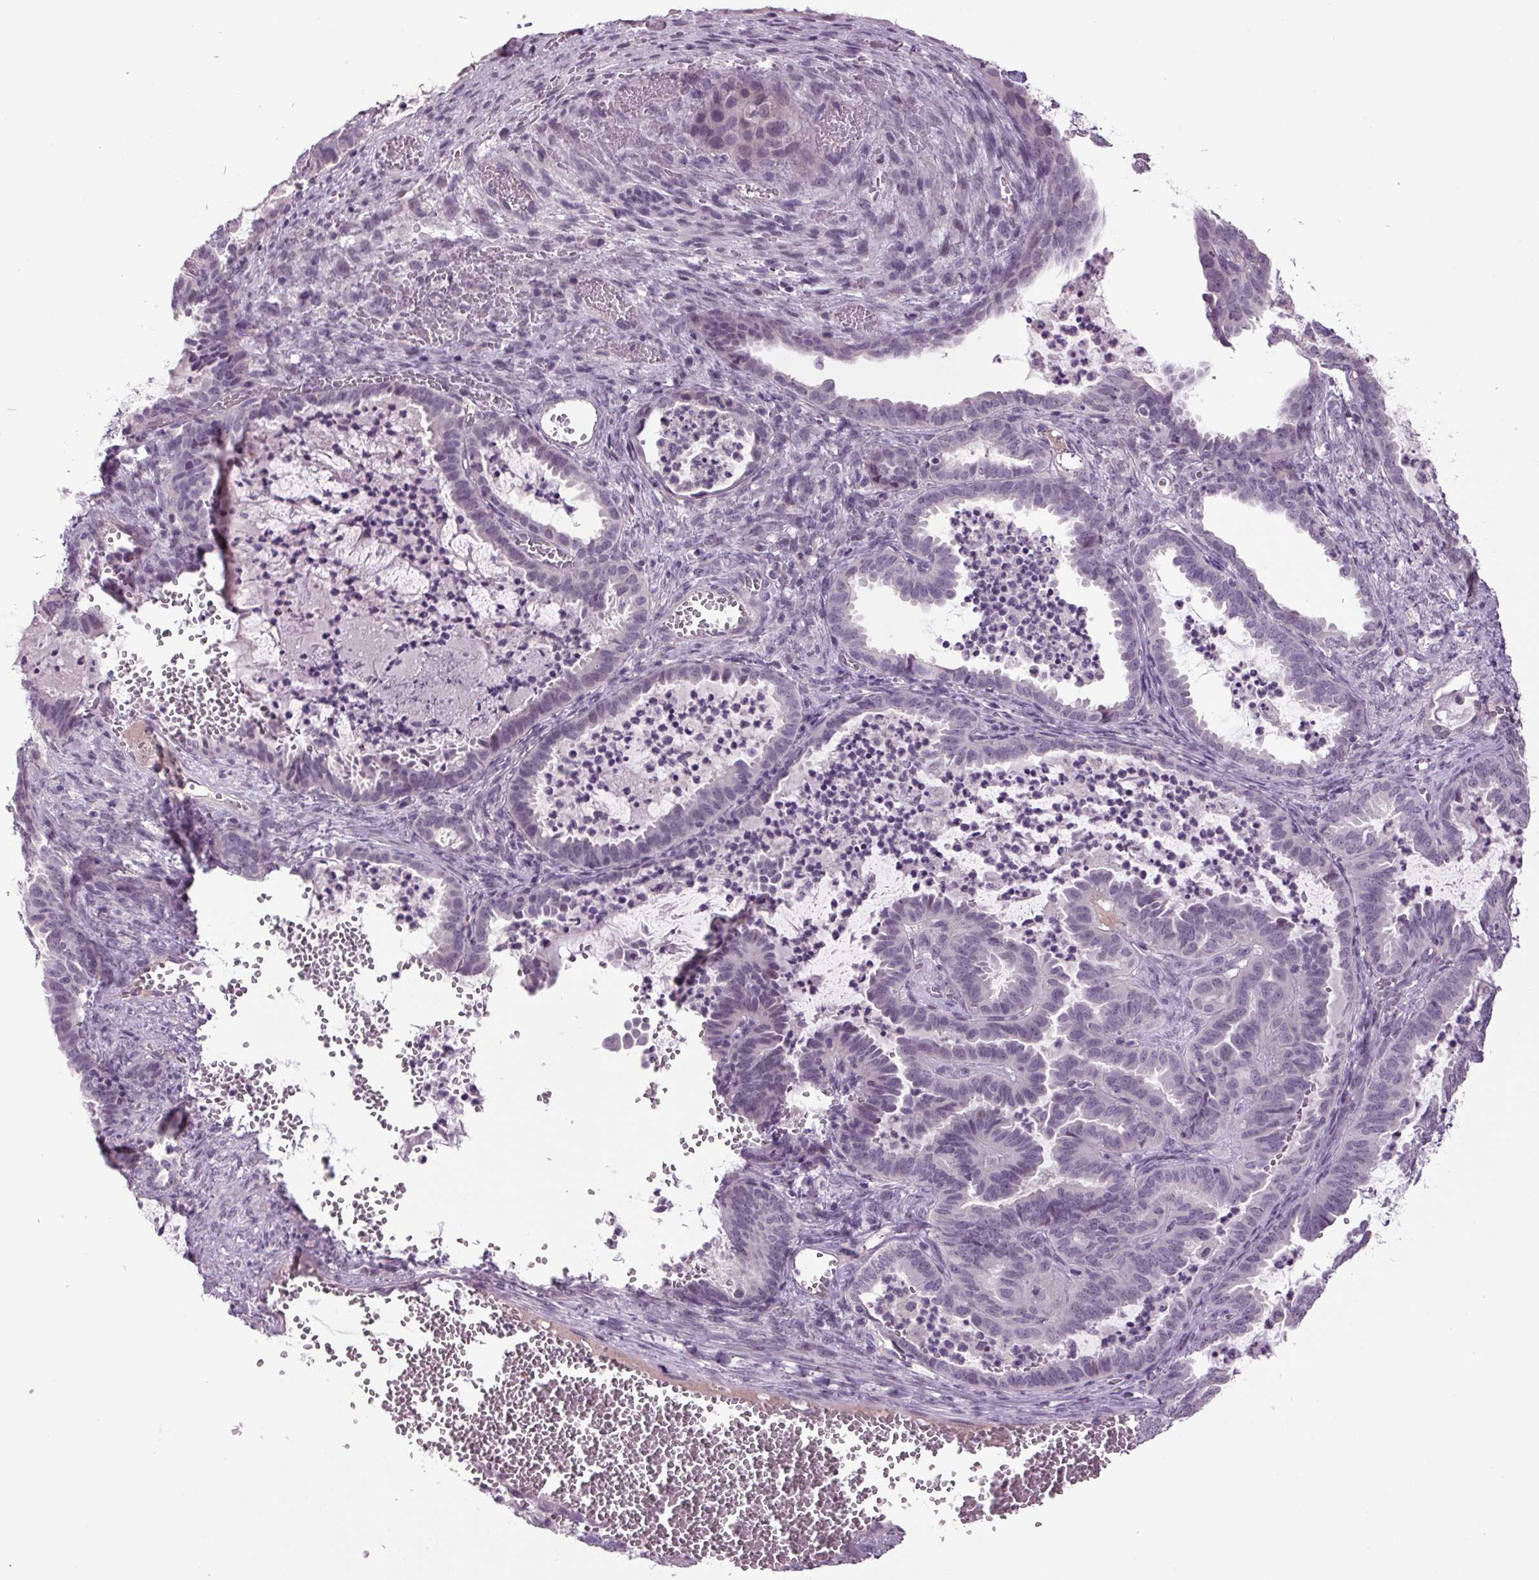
{"staining": {"intensity": "negative", "quantity": "none", "location": "none"}, "tissue": "ovarian cancer", "cell_type": "Tumor cells", "image_type": "cancer", "snomed": [{"axis": "morphology", "description": "Carcinoma, endometroid"}, {"axis": "topography", "description": "Ovary"}], "caption": "Ovarian cancer (endometroid carcinoma) stained for a protein using IHC reveals no expression tumor cells.", "gene": "C2orf16", "patient": {"sex": "female", "age": 70}}